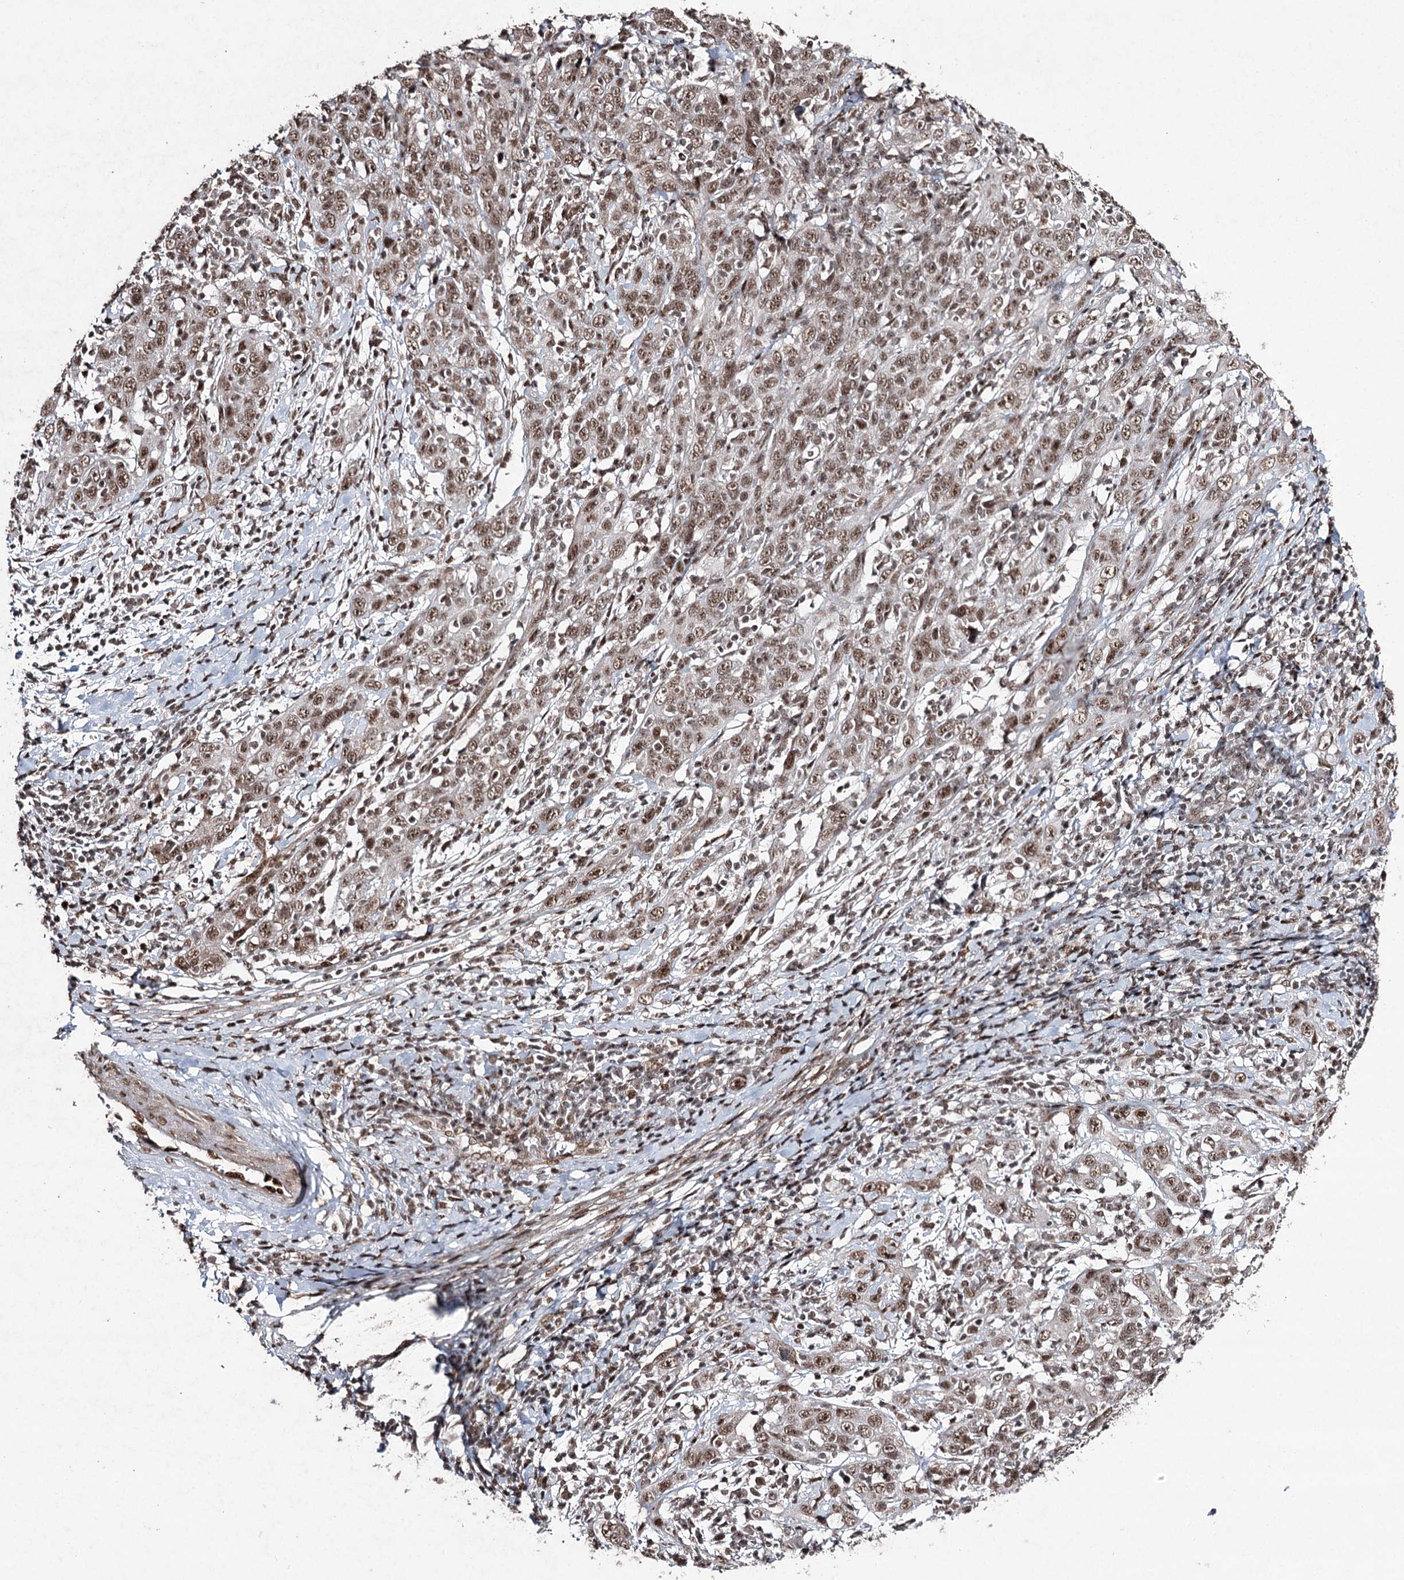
{"staining": {"intensity": "moderate", "quantity": ">75%", "location": "nuclear"}, "tissue": "cervical cancer", "cell_type": "Tumor cells", "image_type": "cancer", "snomed": [{"axis": "morphology", "description": "Squamous cell carcinoma, NOS"}, {"axis": "topography", "description": "Cervix"}], "caption": "There is medium levels of moderate nuclear expression in tumor cells of squamous cell carcinoma (cervical), as demonstrated by immunohistochemical staining (brown color).", "gene": "PDCD4", "patient": {"sex": "female", "age": 46}}